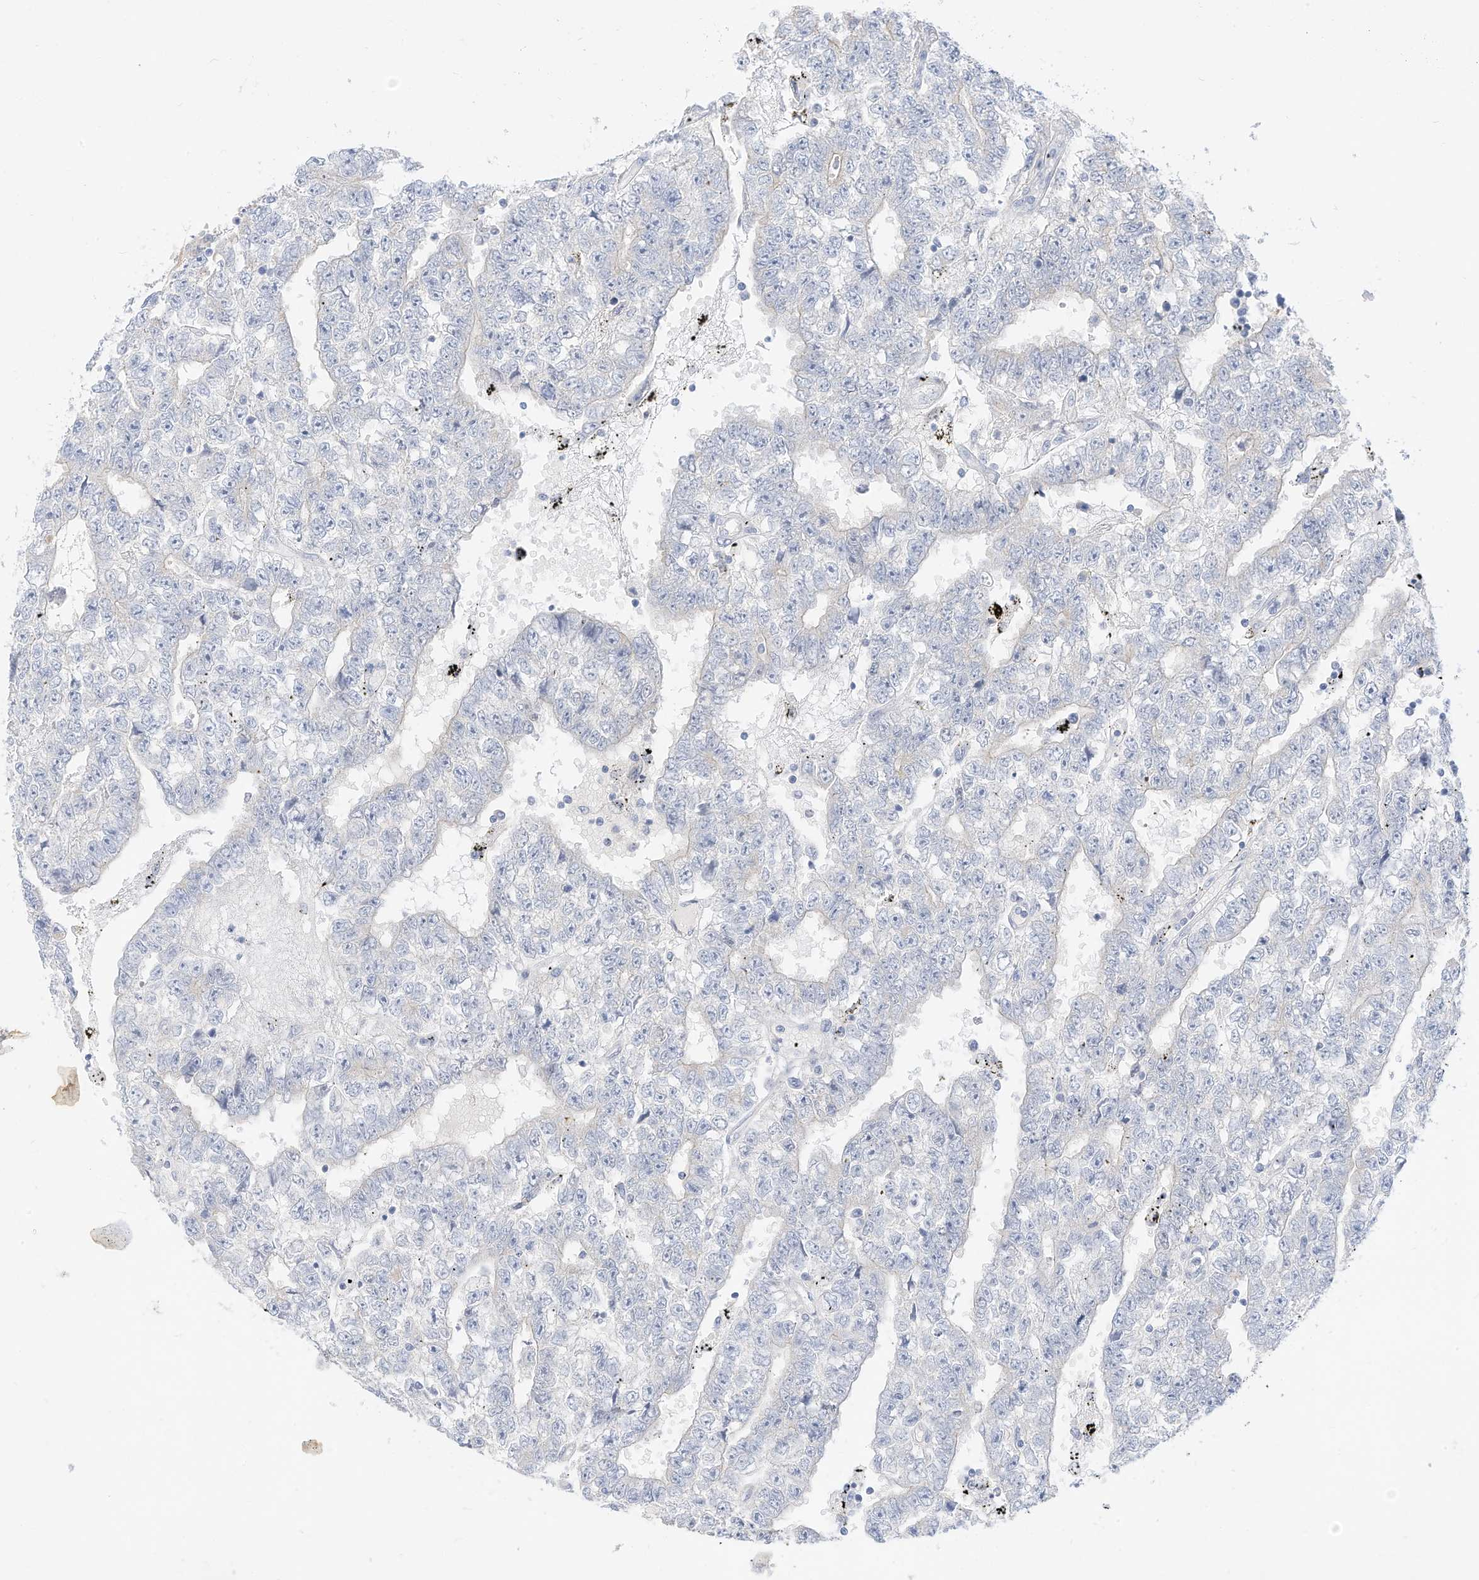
{"staining": {"intensity": "negative", "quantity": "none", "location": "none"}, "tissue": "testis cancer", "cell_type": "Tumor cells", "image_type": "cancer", "snomed": [{"axis": "morphology", "description": "Carcinoma, Embryonal, NOS"}, {"axis": "topography", "description": "Testis"}], "caption": "Tumor cells show no significant expression in testis cancer.", "gene": "SPOCD1", "patient": {"sex": "male", "age": 25}}